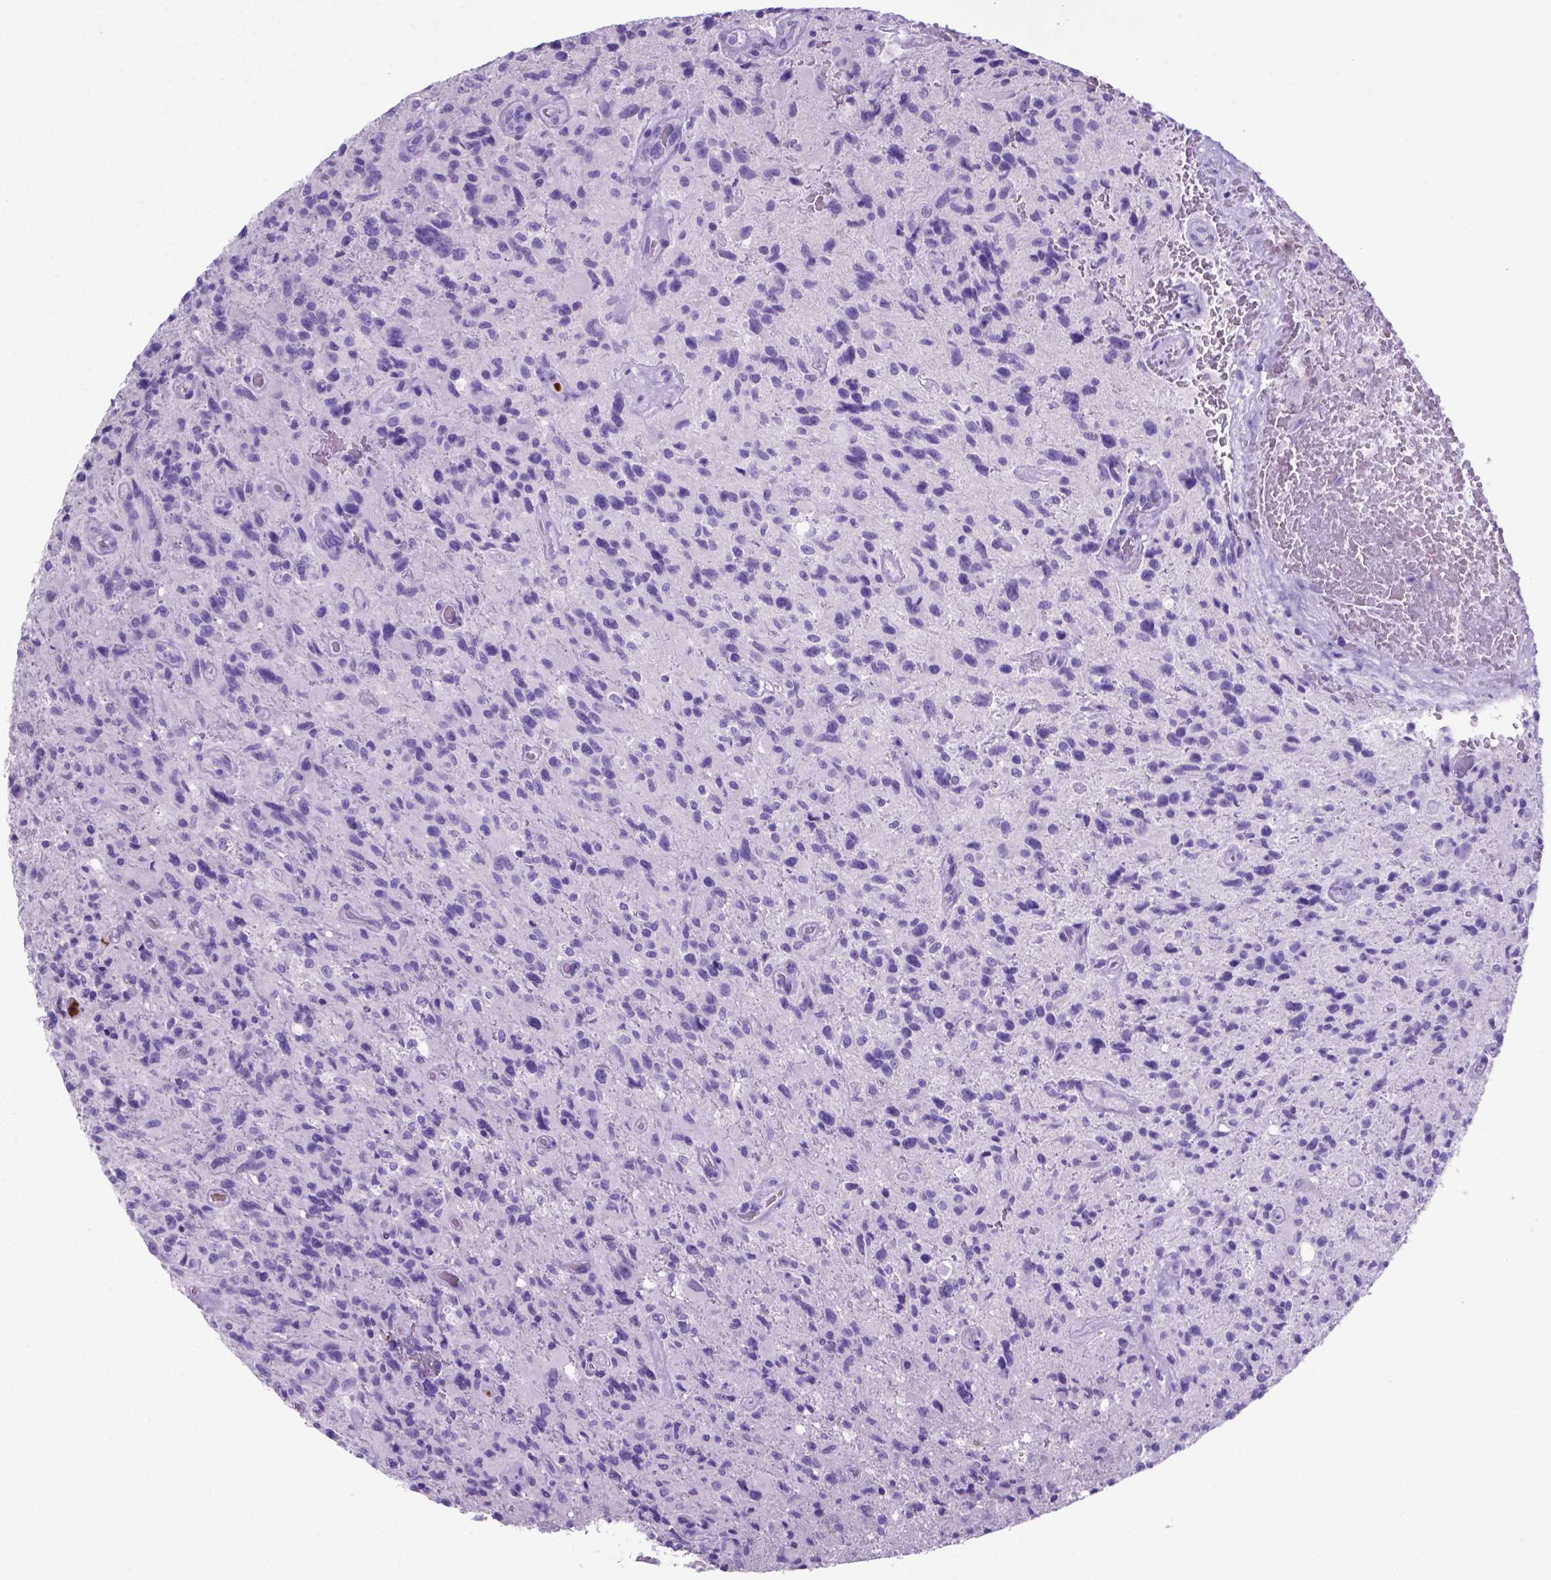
{"staining": {"intensity": "negative", "quantity": "none", "location": "none"}, "tissue": "glioma", "cell_type": "Tumor cells", "image_type": "cancer", "snomed": [{"axis": "morphology", "description": "Glioma, malignant, High grade"}, {"axis": "topography", "description": "Brain"}], "caption": "Immunohistochemistry of human malignant high-grade glioma shows no positivity in tumor cells.", "gene": "LZTR1", "patient": {"sex": "male", "age": 63}}